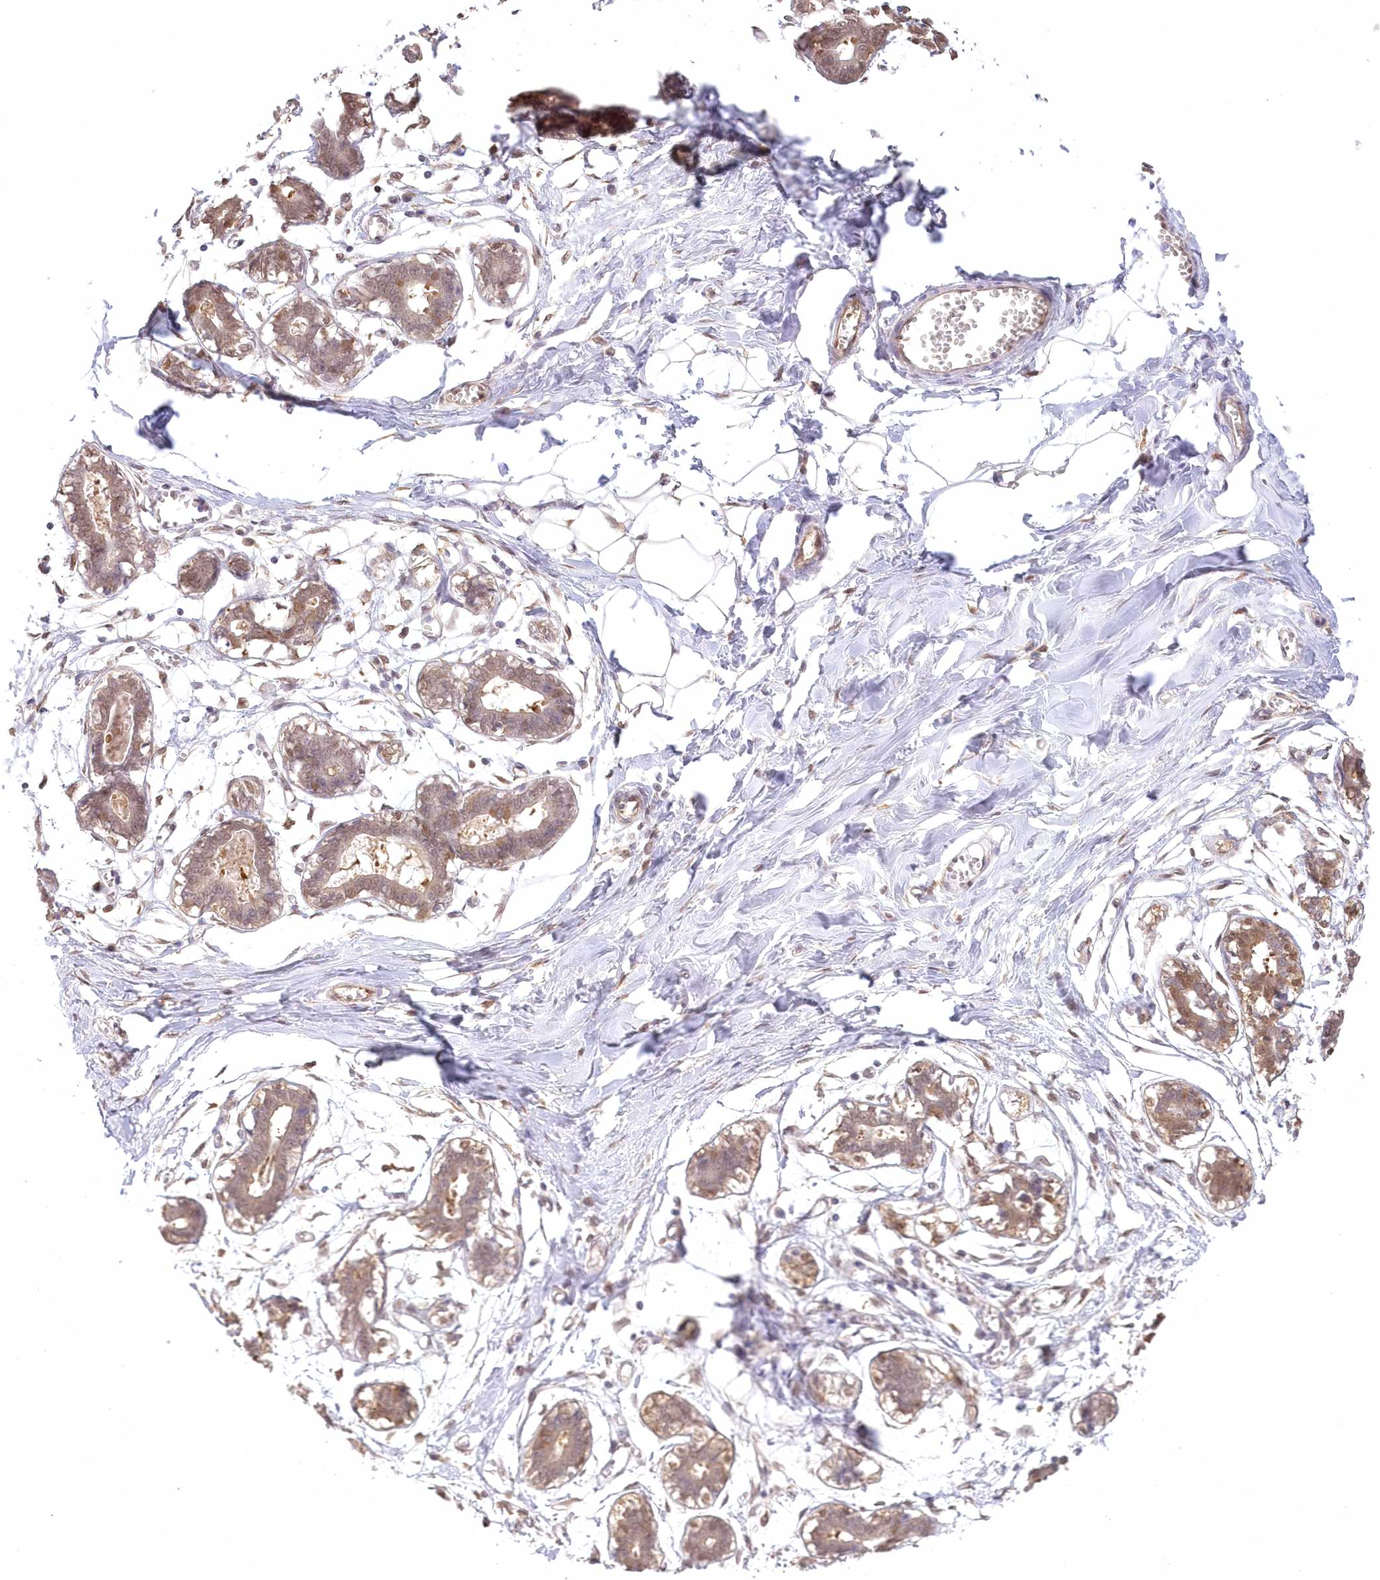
{"staining": {"intensity": "negative", "quantity": "none", "location": "none"}, "tissue": "breast", "cell_type": "Adipocytes", "image_type": "normal", "snomed": [{"axis": "morphology", "description": "Normal tissue, NOS"}, {"axis": "topography", "description": "Breast"}], "caption": "Immunohistochemical staining of benign breast displays no significant positivity in adipocytes.", "gene": "RNPEP", "patient": {"sex": "female", "age": 27}}